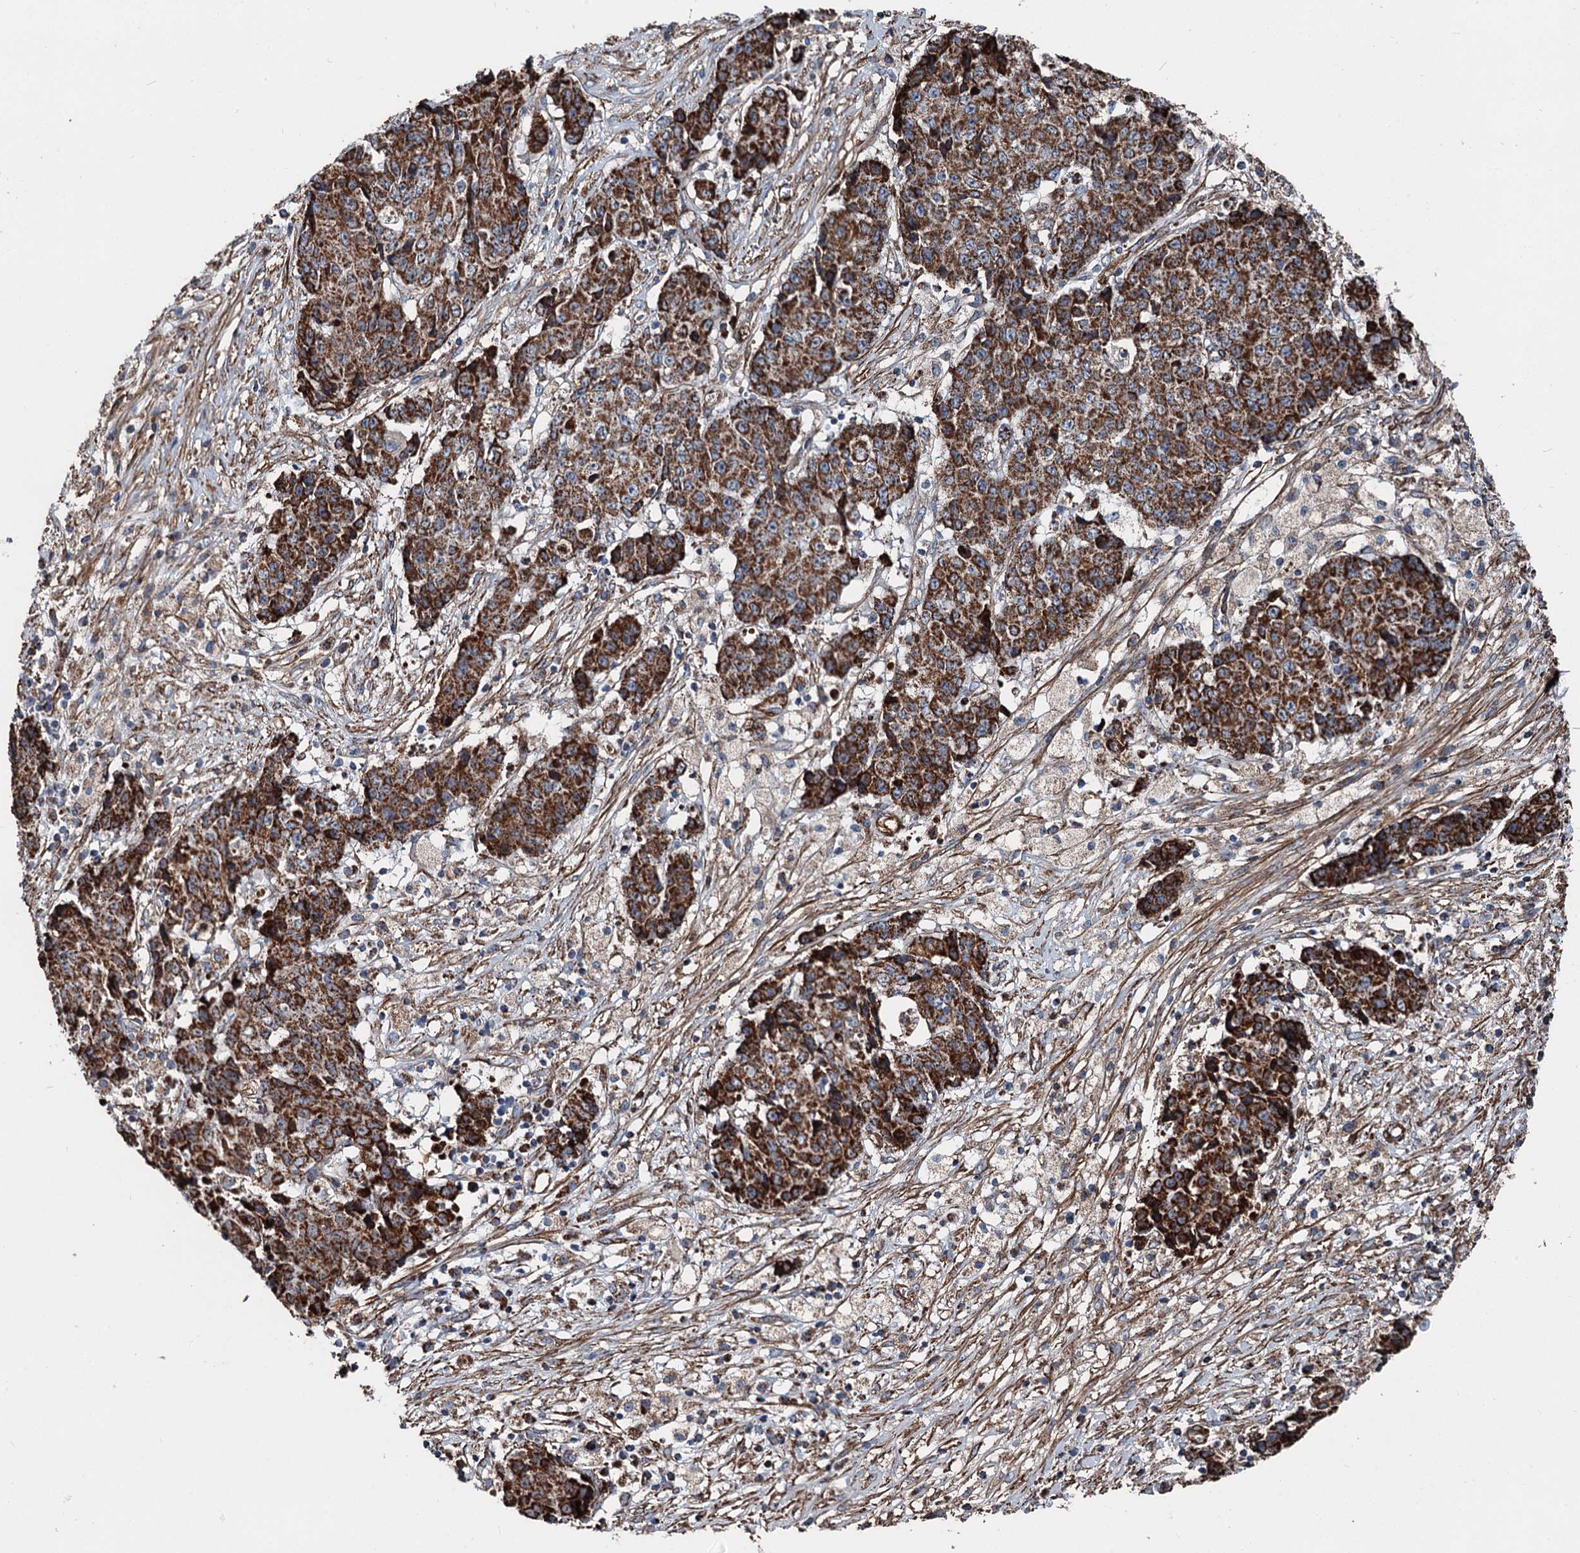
{"staining": {"intensity": "strong", "quantity": ">75%", "location": "cytoplasmic/membranous"}, "tissue": "ovarian cancer", "cell_type": "Tumor cells", "image_type": "cancer", "snomed": [{"axis": "morphology", "description": "Carcinoma, endometroid"}, {"axis": "topography", "description": "Ovary"}], "caption": "Protein analysis of endometroid carcinoma (ovarian) tissue demonstrates strong cytoplasmic/membranous staining in about >75% of tumor cells.", "gene": "DDIAS", "patient": {"sex": "female", "age": 42}}